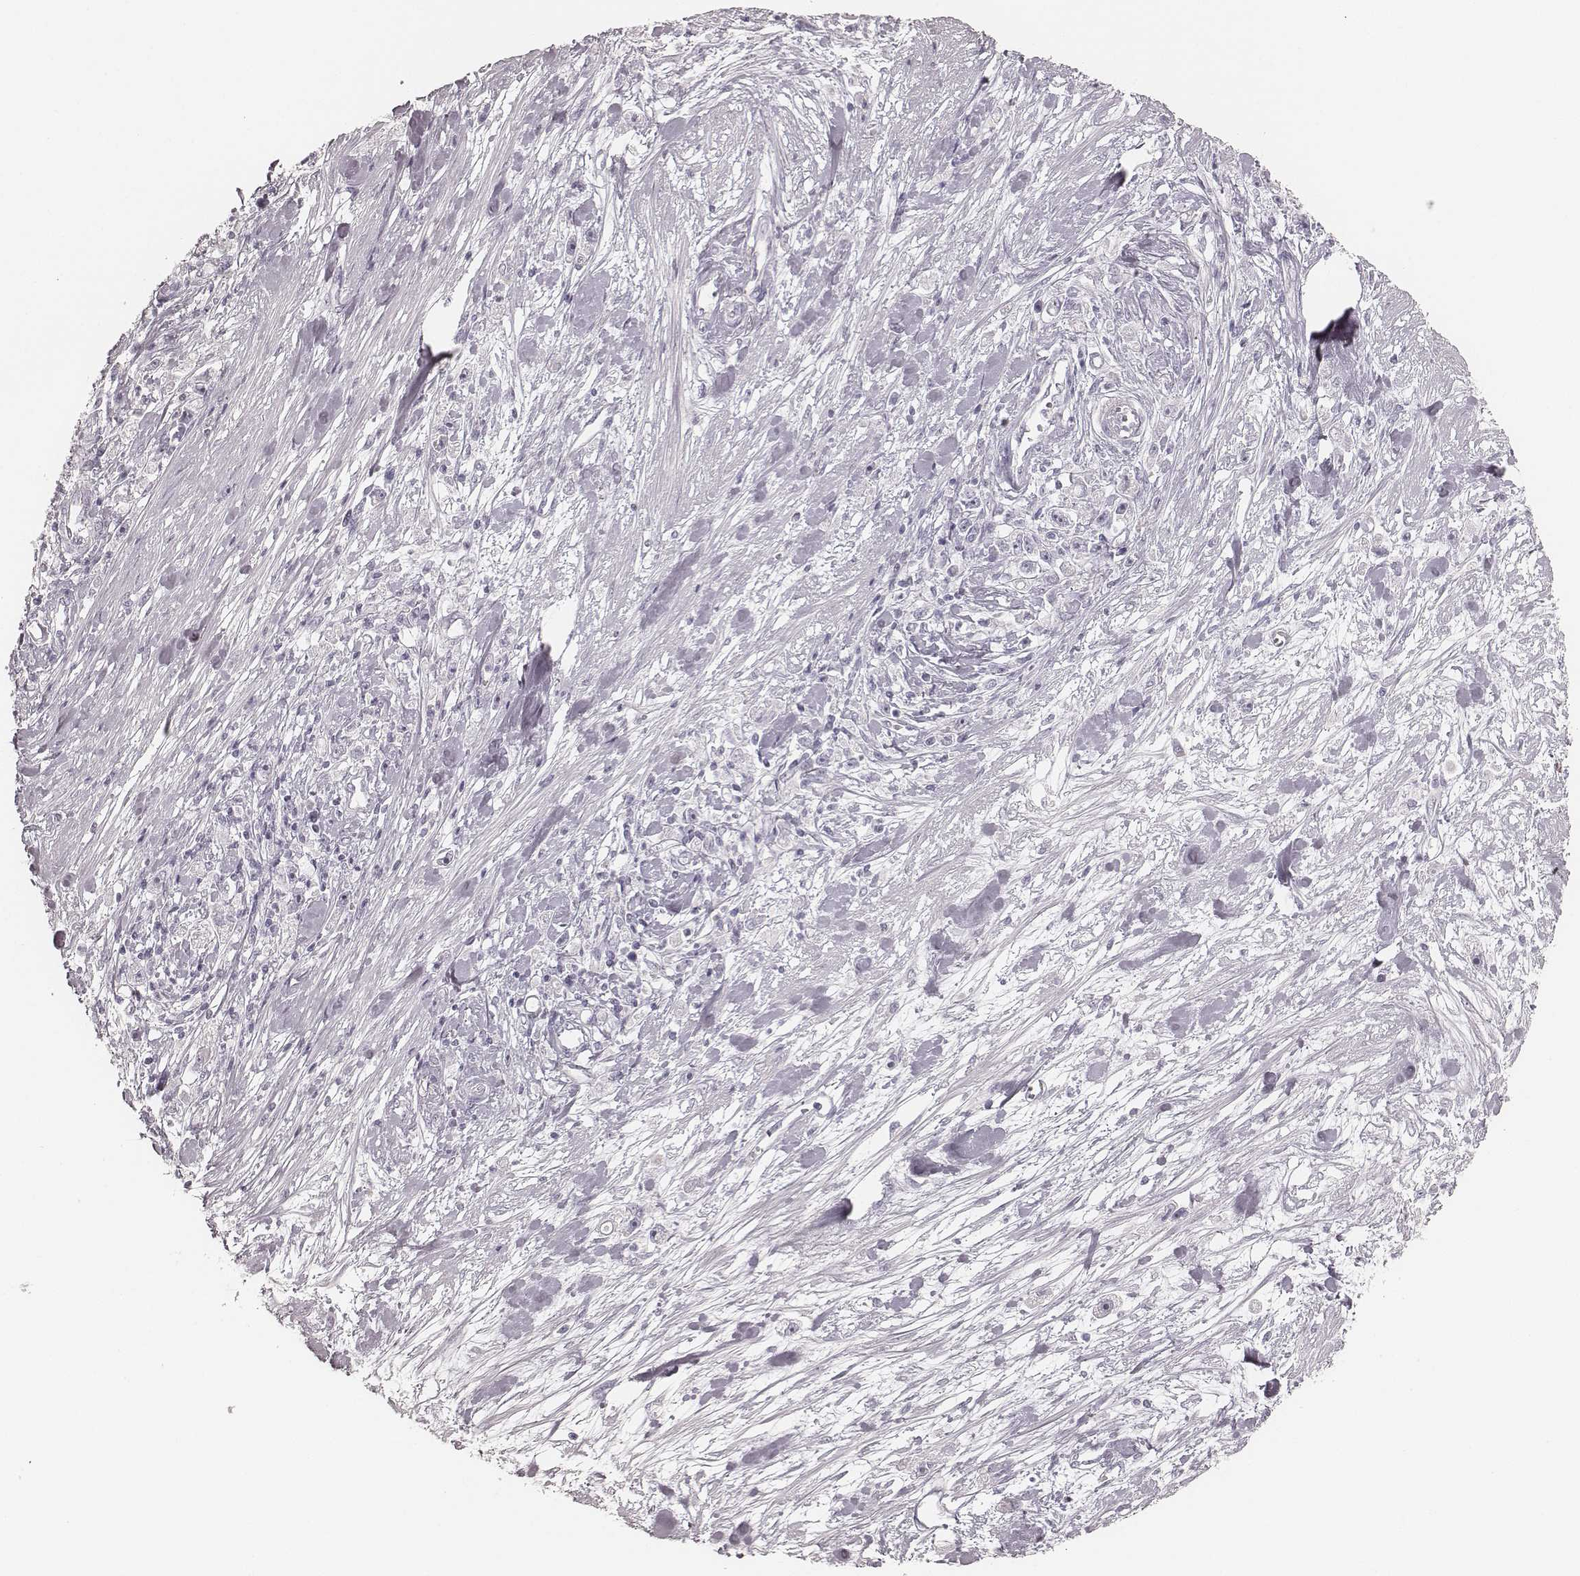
{"staining": {"intensity": "negative", "quantity": "none", "location": "none"}, "tissue": "stomach cancer", "cell_type": "Tumor cells", "image_type": "cancer", "snomed": [{"axis": "morphology", "description": "Adenocarcinoma, NOS"}, {"axis": "topography", "description": "Stomach"}], "caption": "High power microscopy micrograph of an immunohistochemistry (IHC) photomicrograph of stomach cancer (adenocarcinoma), revealing no significant expression in tumor cells.", "gene": "KRT72", "patient": {"sex": "female", "age": 59}}